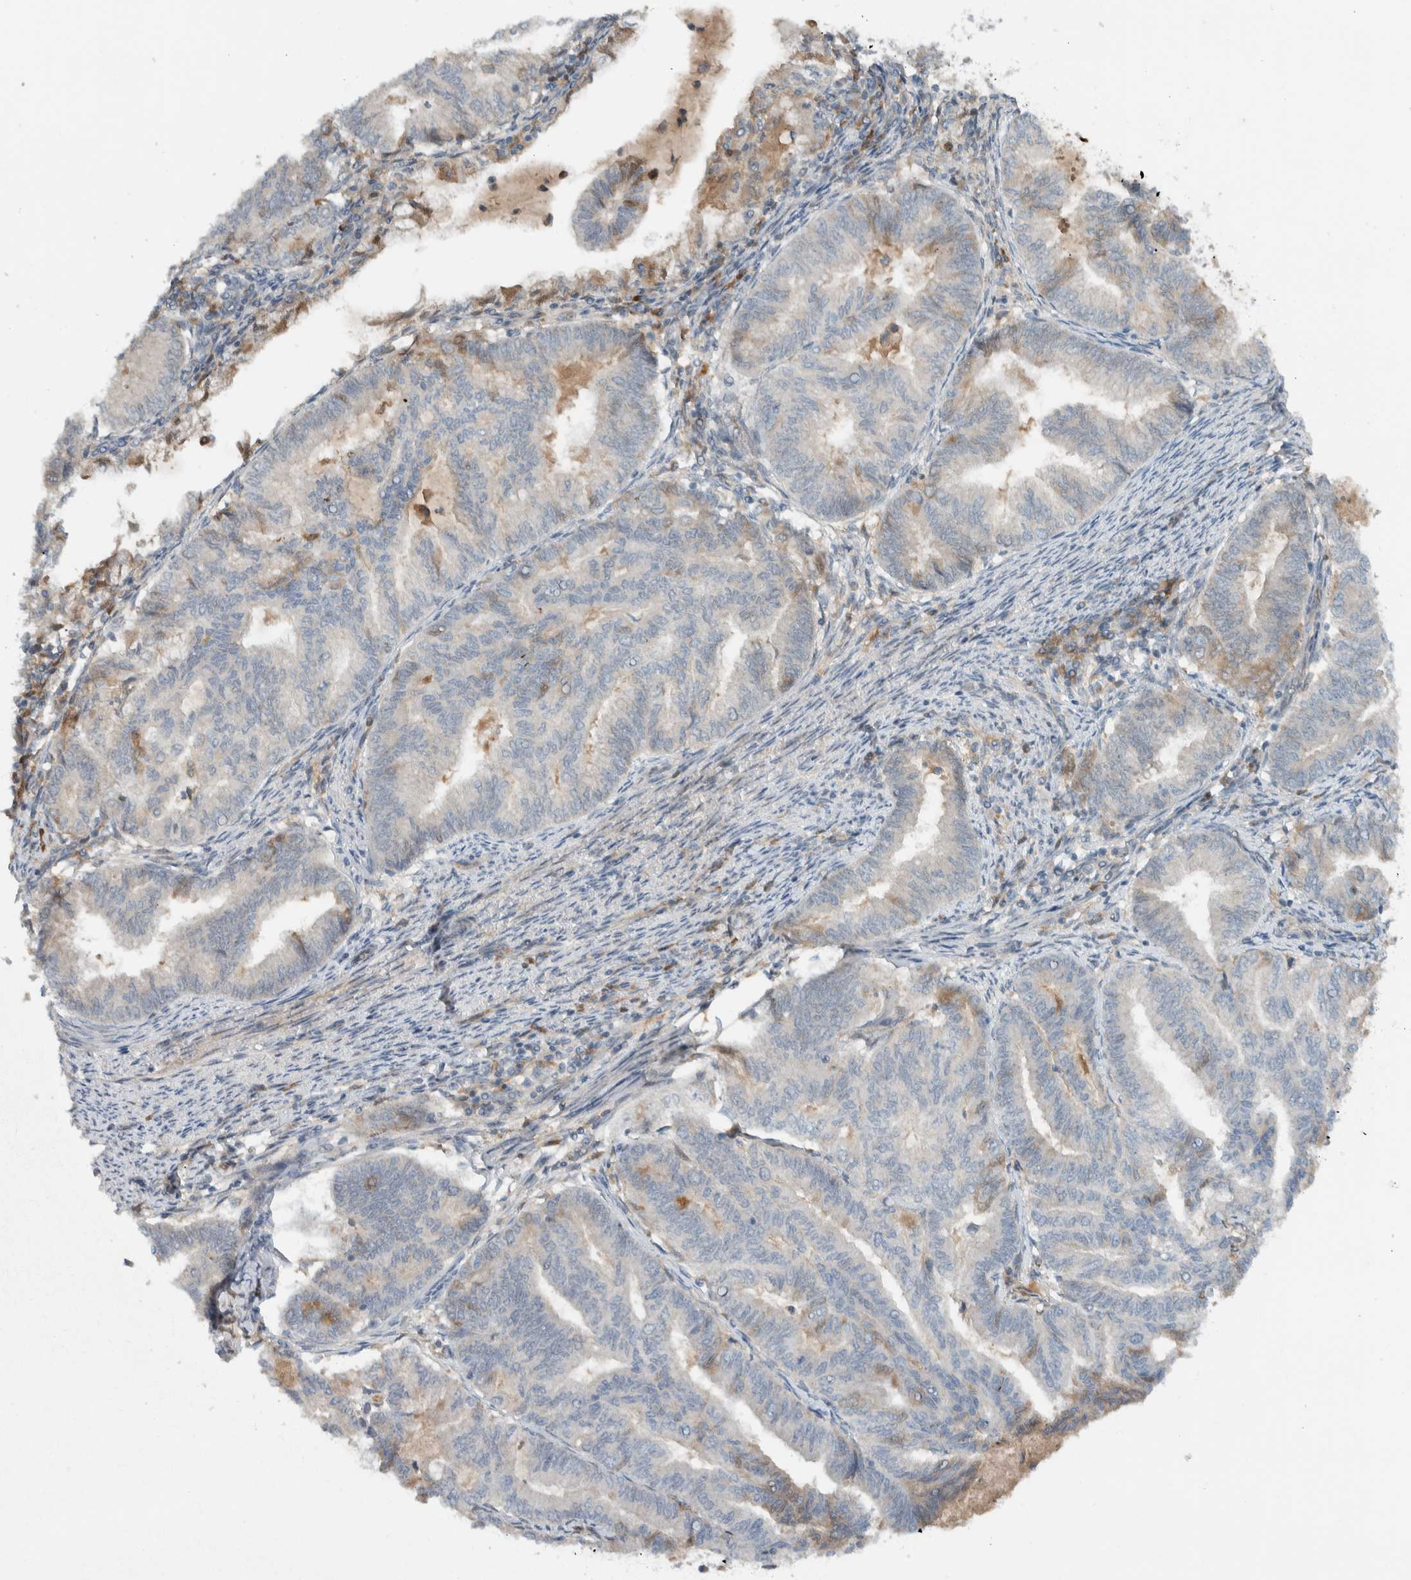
{"staining": {"intensity": "weak", "quantity": "<25%", "location": "cytoplasmic/membranous"}, "tissue": "endometrial cancer", "cell_type": "Tumor cells", "image_type": "cancer", "snomed": [{"axis": "morphology", "description": "Adenocarcinoma, NOS"}, {"axis": "topography", "description": "Endometrium"}], "caption": "There is no significant positivity in tumor cells of adenocarcinoma (endometrial). (DAB immunohistochemistry (IHC) visualized using brightfield microscopy, high magnification).", "gene": "ARMC7", "patient": {"sex": "female", "age": 79}}